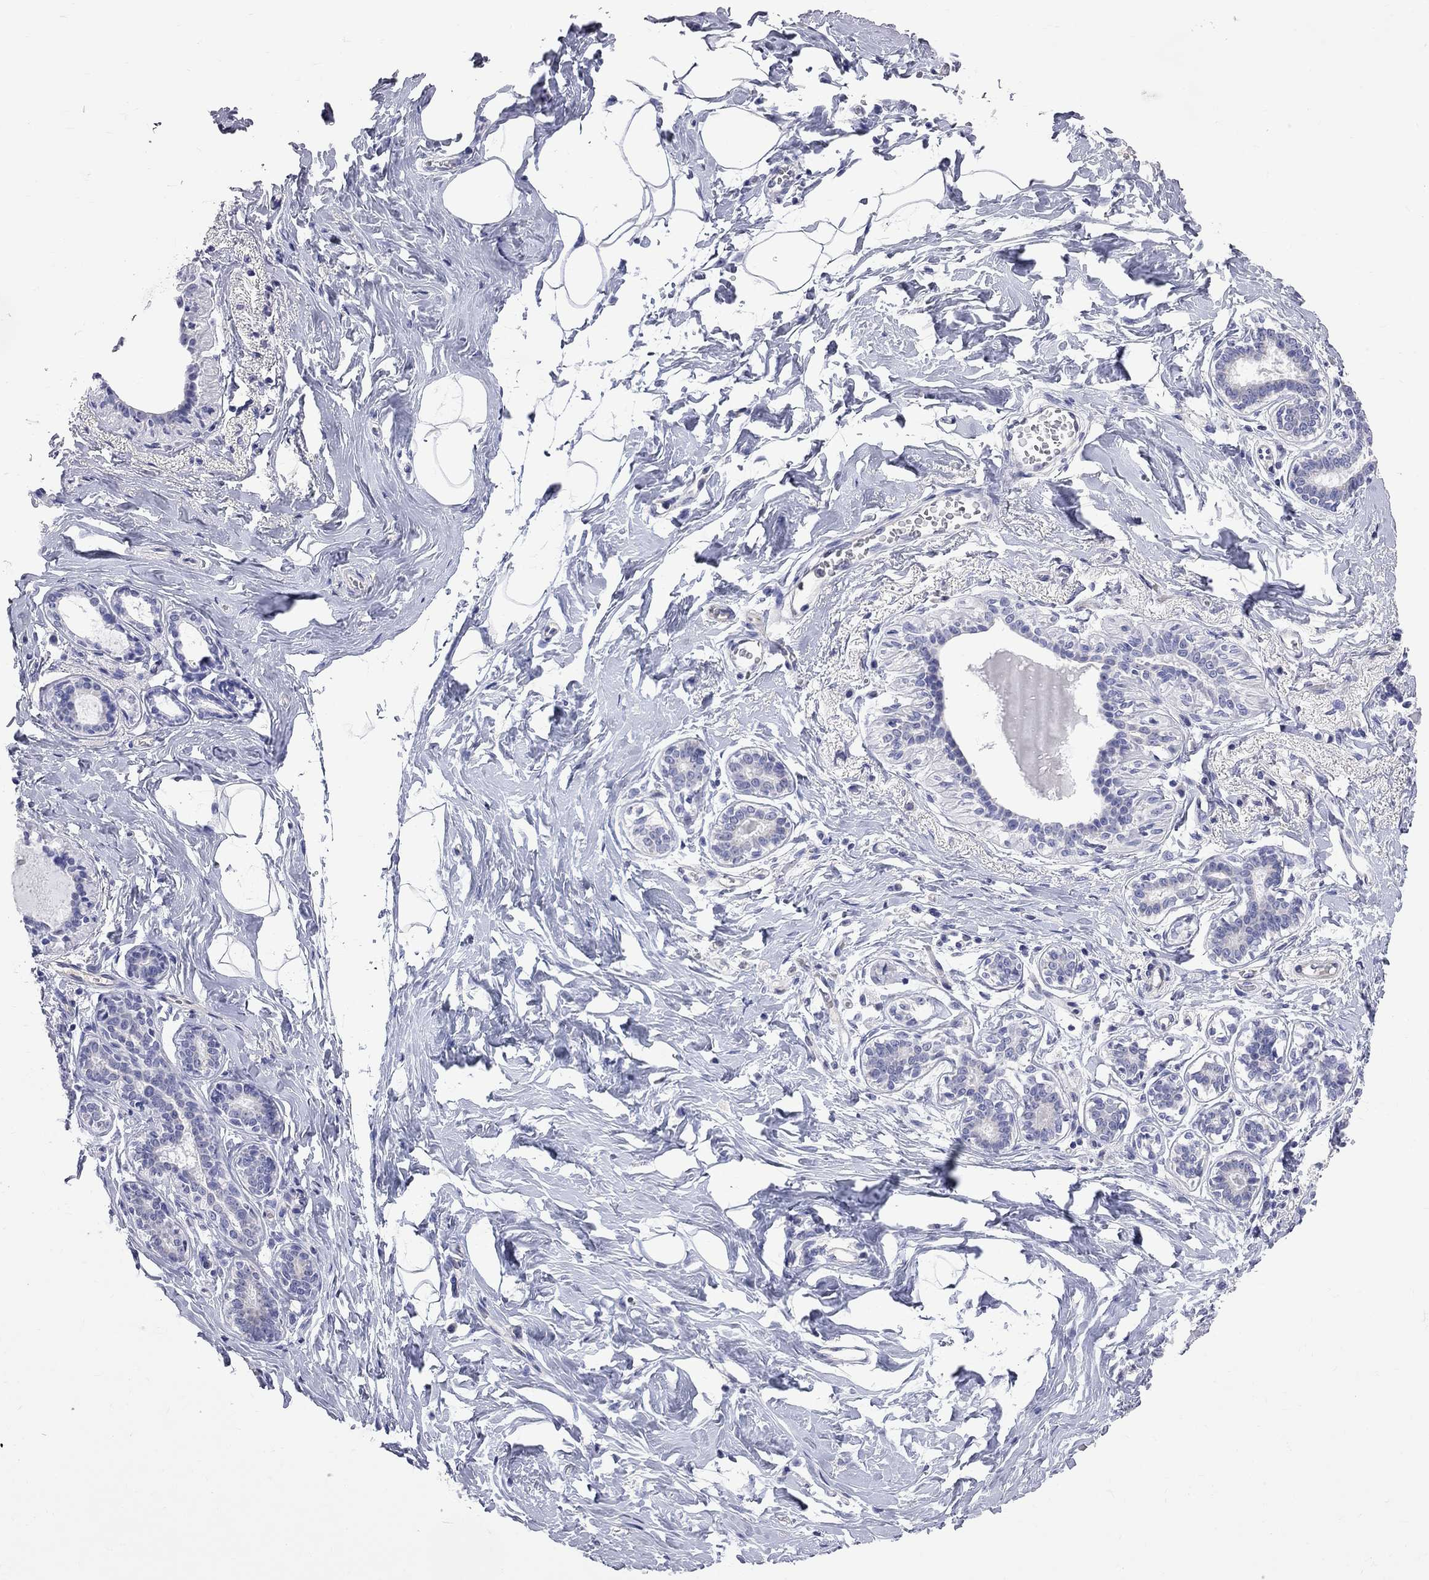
{"staining": {"intensity": "negative", "quantity": "none", "location": "none"}, "tissue": "breast", "cell_type": "Adipocytes", "image_type": "normal", "snomed": [{"axis": "morphology", "description": "Normal tissue, NOS"}, {"axis": "morphology", "description": "Lobular carcinoma, in situ"}, {"axis": "topography", "description": "Breast"}], "caption": "IHC histopathology image of unremarkable breast: breast stained with DAB shows no significant protein staining in adipocytes.", "gene": "KCND2", "patient": {"sex": "female", "age": 35}}